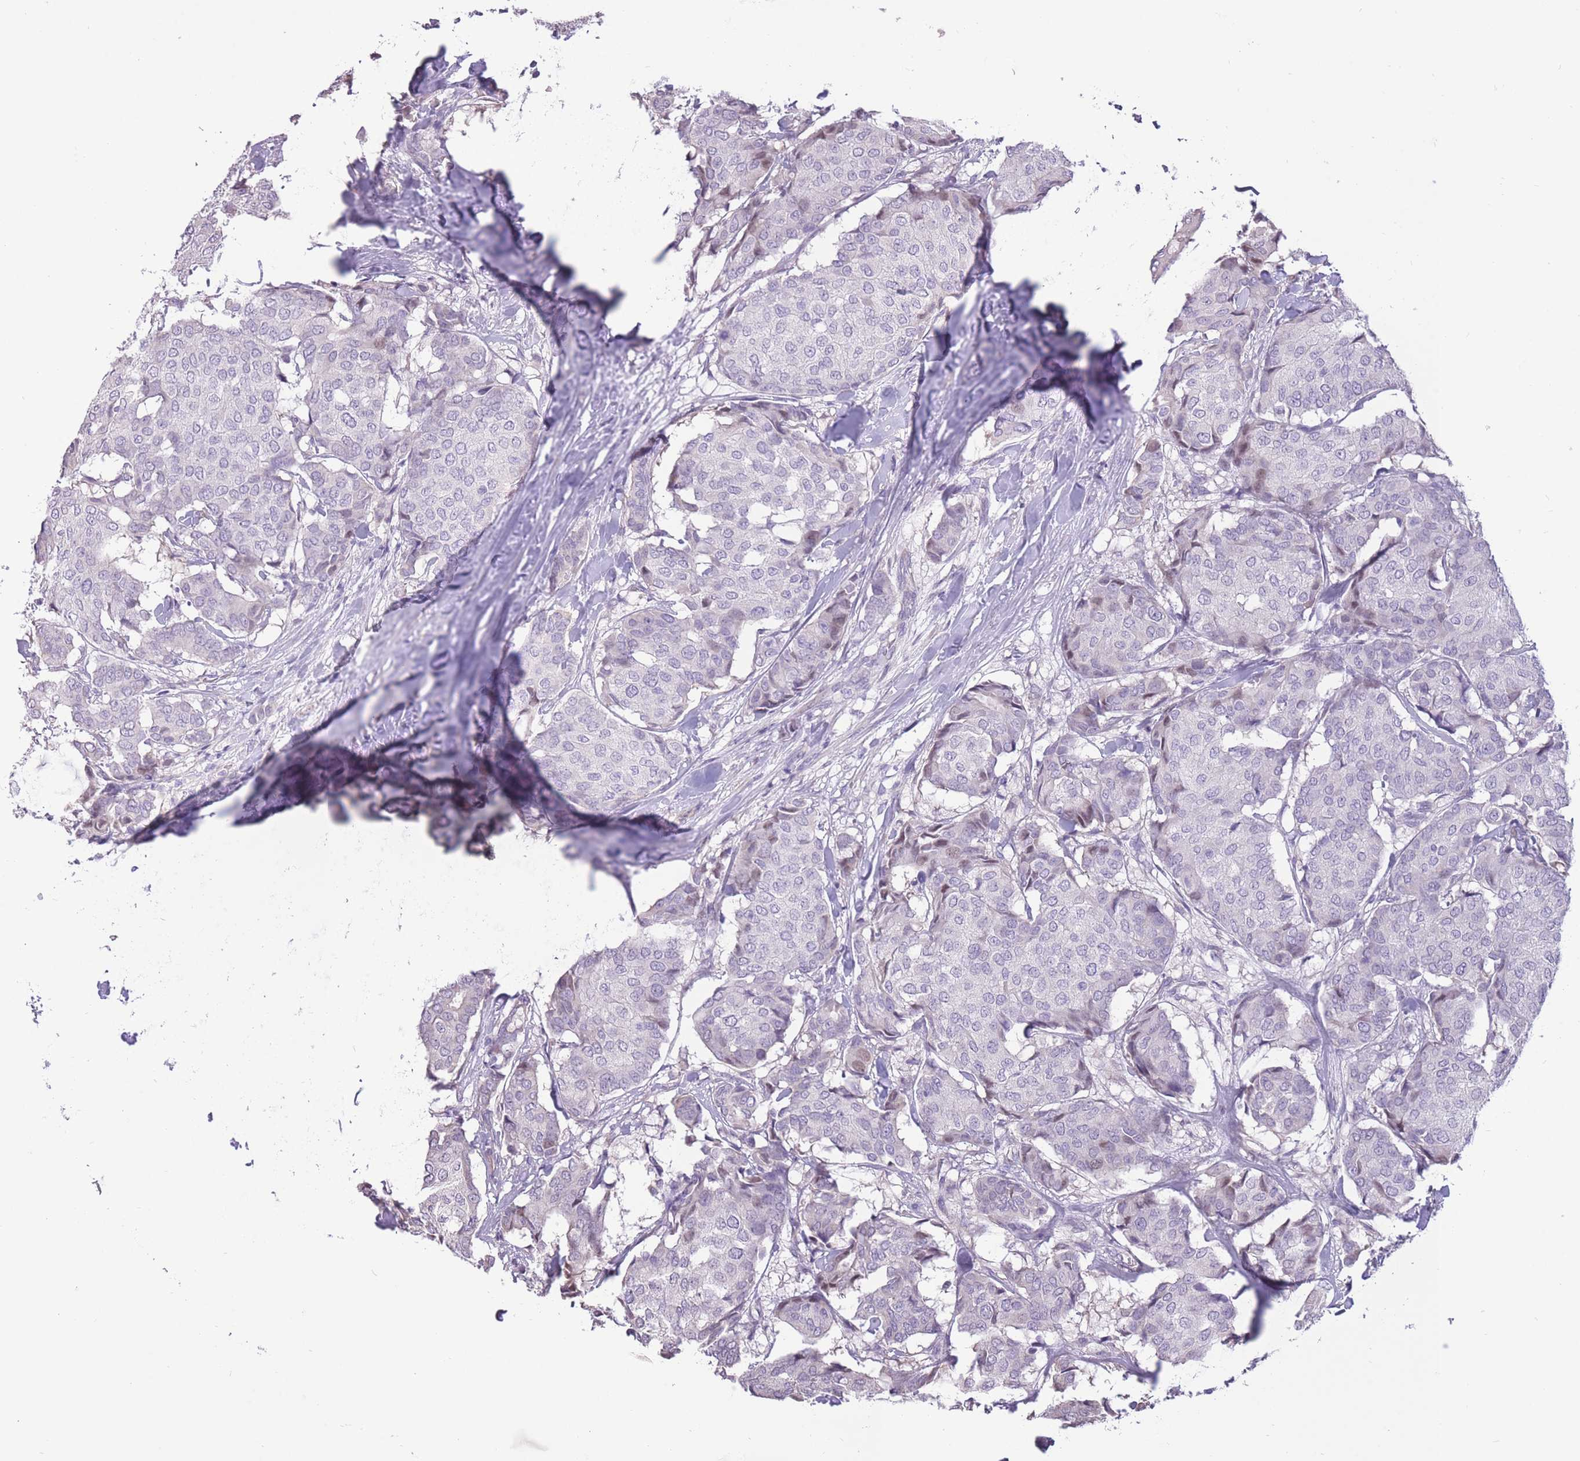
{"staining": {"intensity": "negative", "quantity": "none", "location": "none"}, "tissue": "breast cancer", "cell_type": "Tumor cells", "image_type": "cancer", "snomed": [{"axis": "morphology", "description": "Duct carcinoma"}, {"axis": "topography", "description": "Breast"}], "caption": "Tumor cells are negative for brown protein staining in breast infiltrating ductal carcinoma.", "gene": "WDR70", "patient": {"sex": "female", "age": 75}}